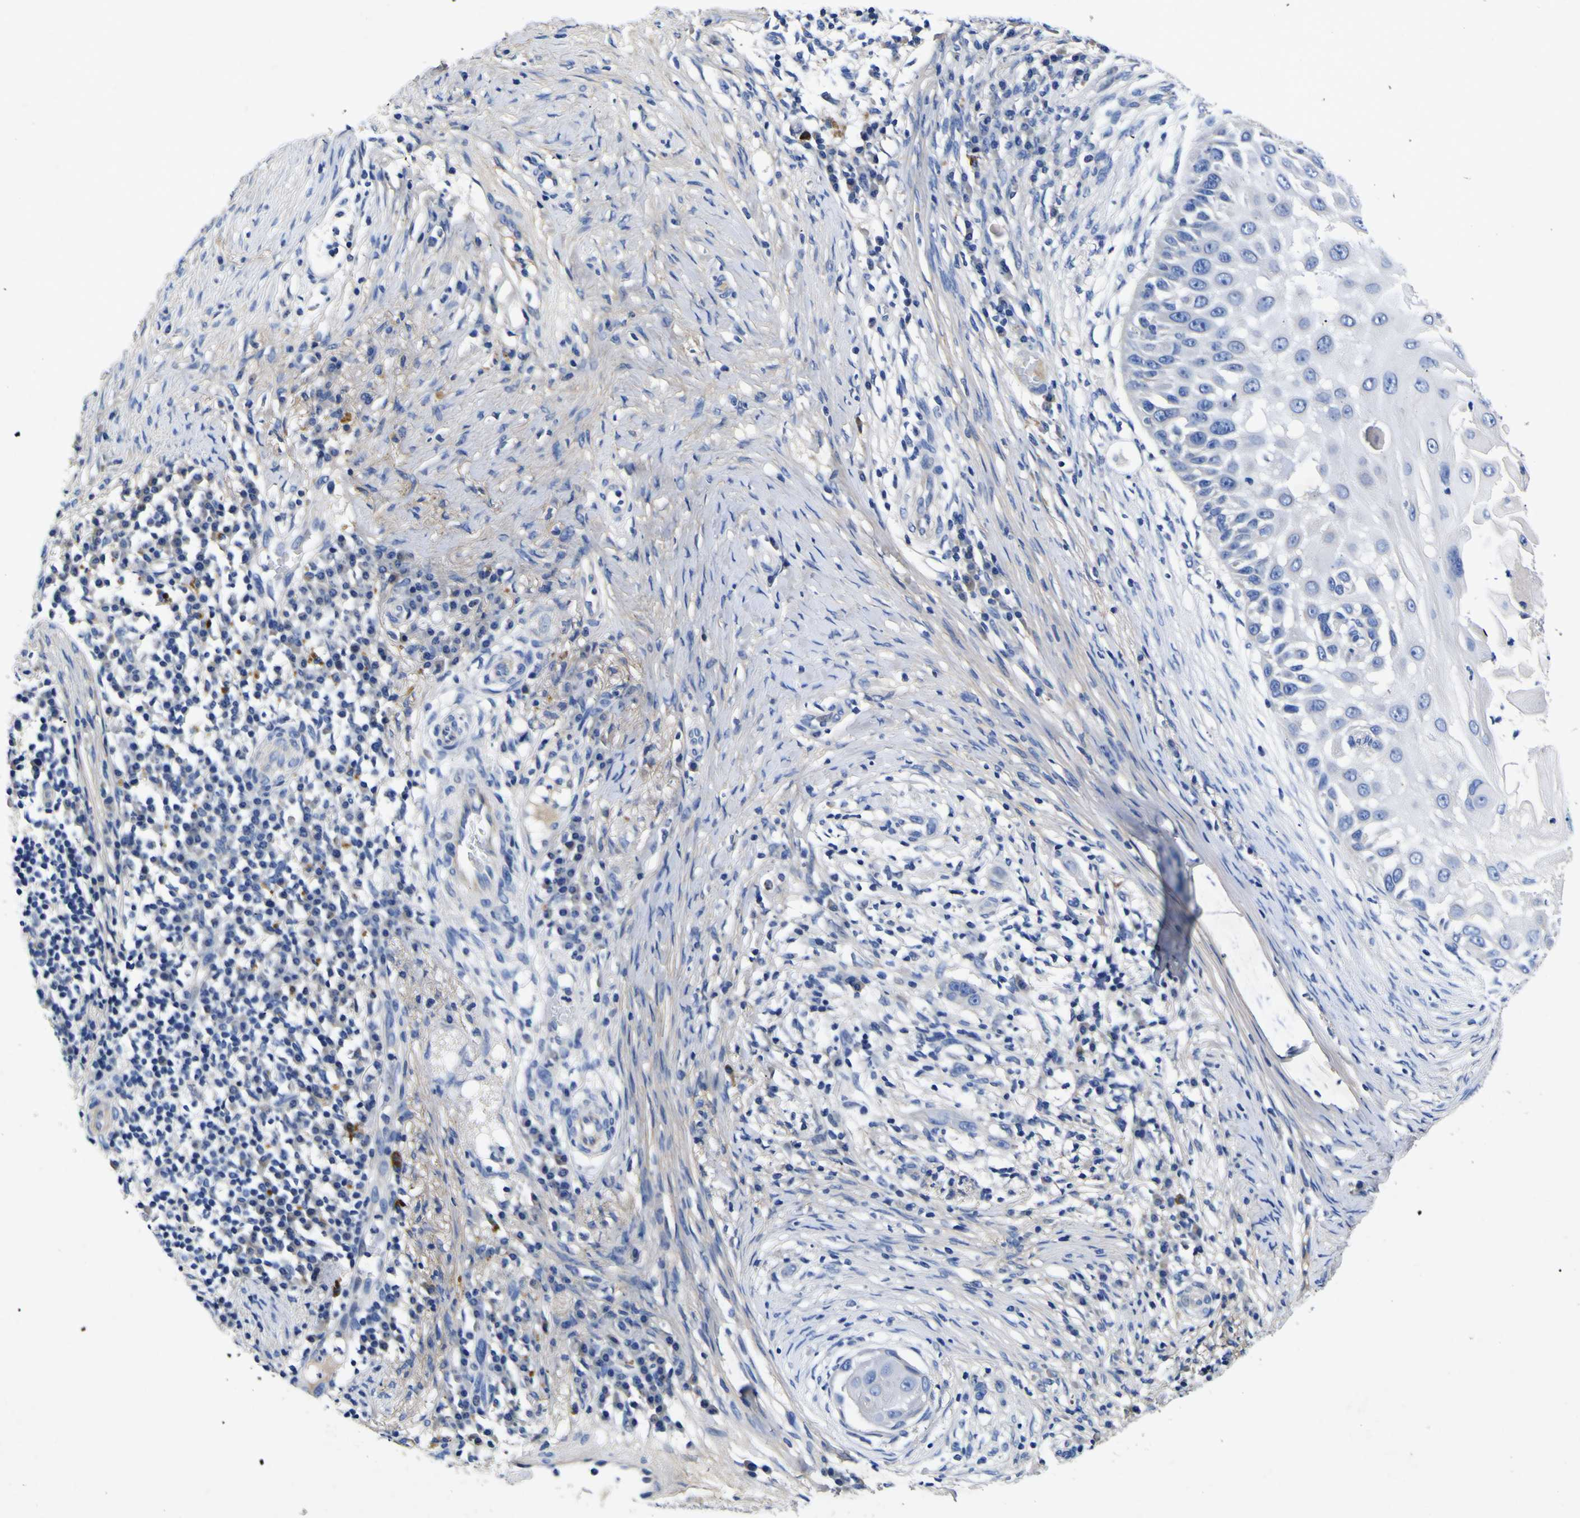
{"staining": {"intensity": "negative", "quantity": "none", "location": "none"}, "tissue": "skin cancer", "cell_type": "Tumor cells", "image_type": "cancer", "snomed": [{"axis": "morphology", "description": "Squamous cell carcinoma, NOS"}, {"axis": "topography", "description": "Skin"}], "caption": "An immunohistochemistry image of skin cancer (squamous cell carcinoma) is shown. There is no staining in tumor cells of skin cancer (squamous cell carcinoma).", "gene": "VASN", "patient": {"sex": "female", "age": 44}}